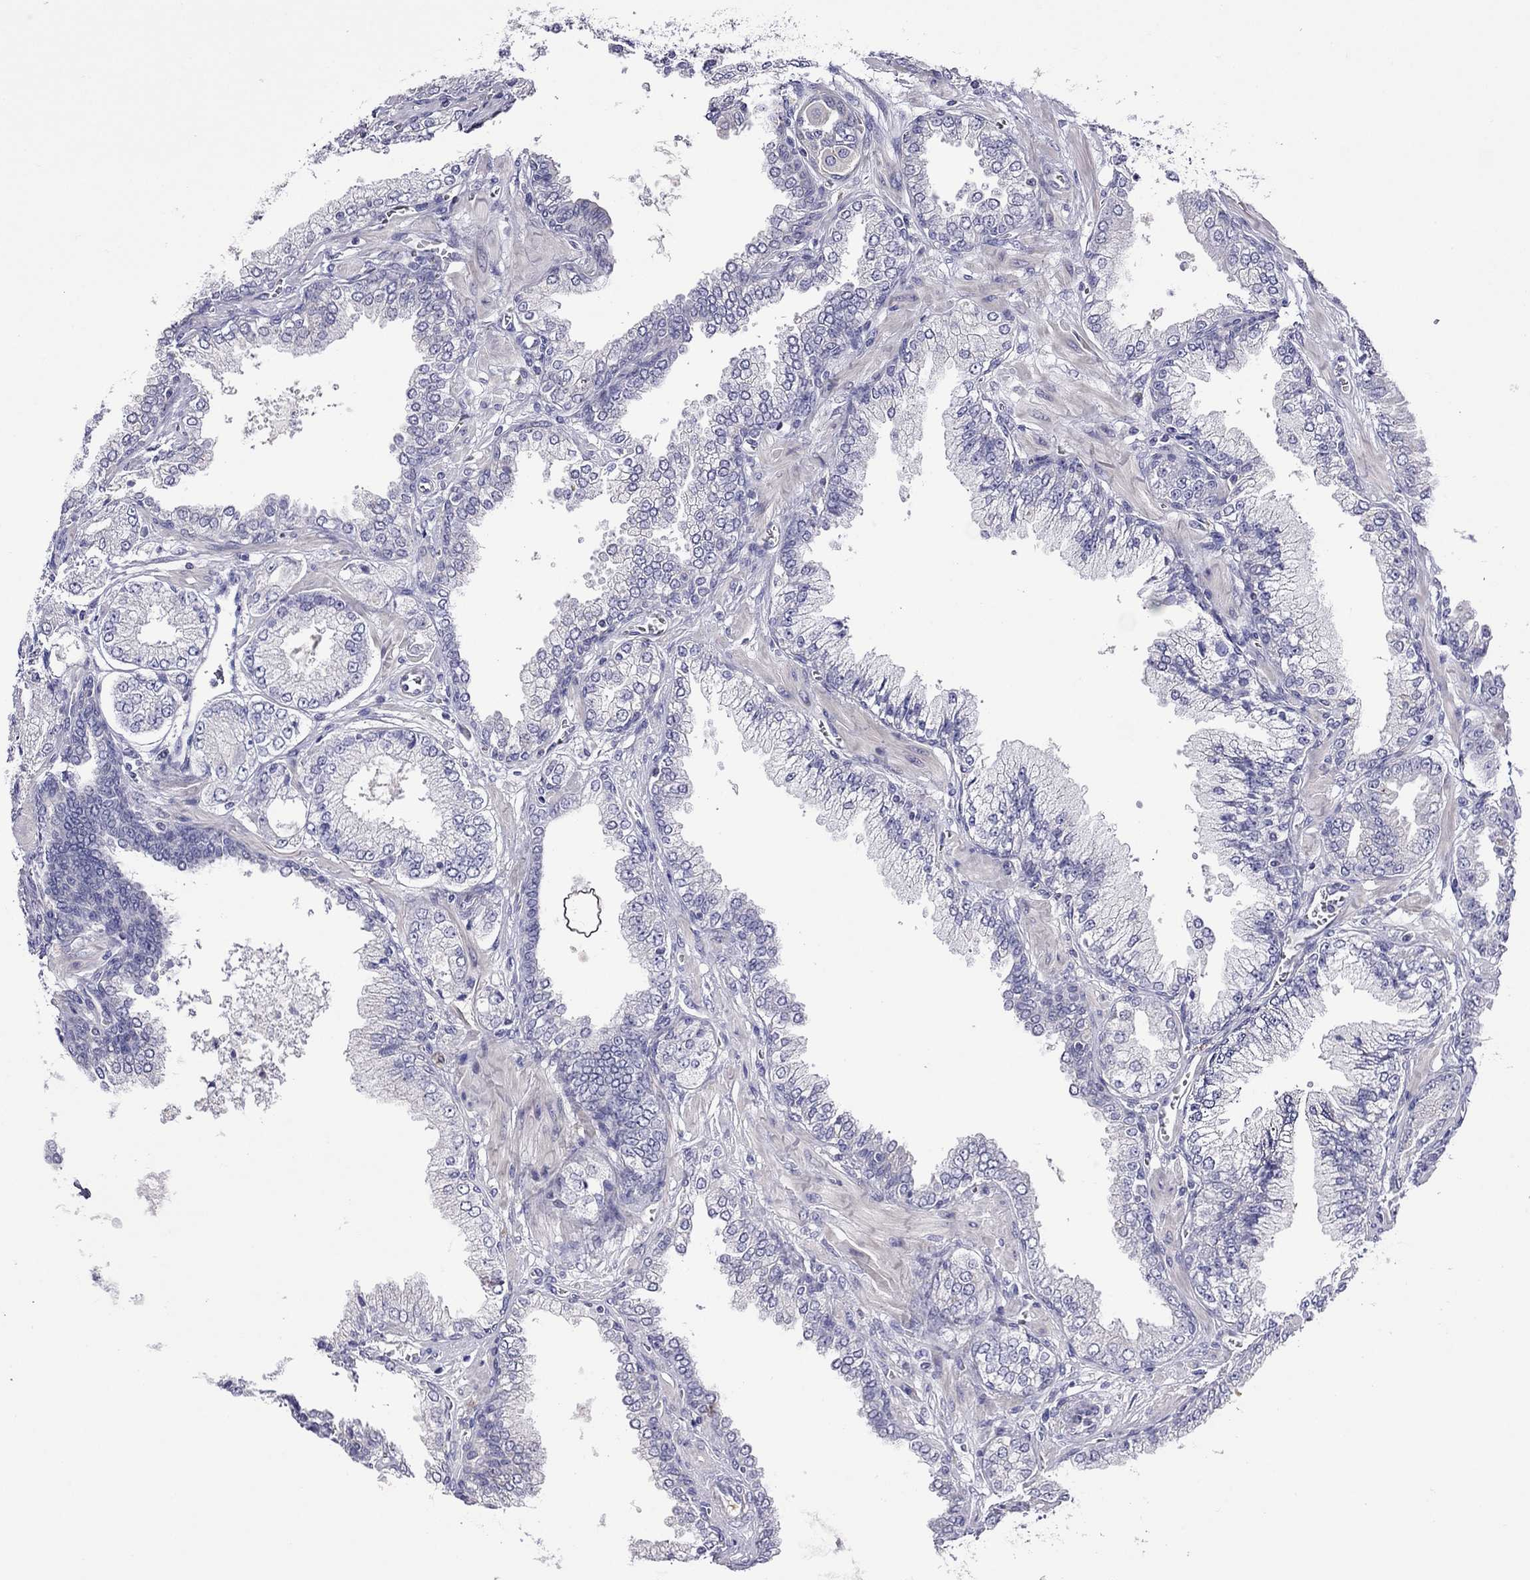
{"staining": {"intensity": "negative", "quantity": "none", "location": "none"}, "tissue": "prostate cancer", "cell_type": "Tumor cells", "image_type": "cancer", "snomed": [{"axis": "morphology", "description": "Adenocarcinoma, NOS"}, {"axis": "topography", "description": "Prostate"}], "caption": "Tumor cells are negative for protein expression in human adenocarcinoma (prostate).", "gene": "STAR", "patient": {"sex": "male", "age": 64}}